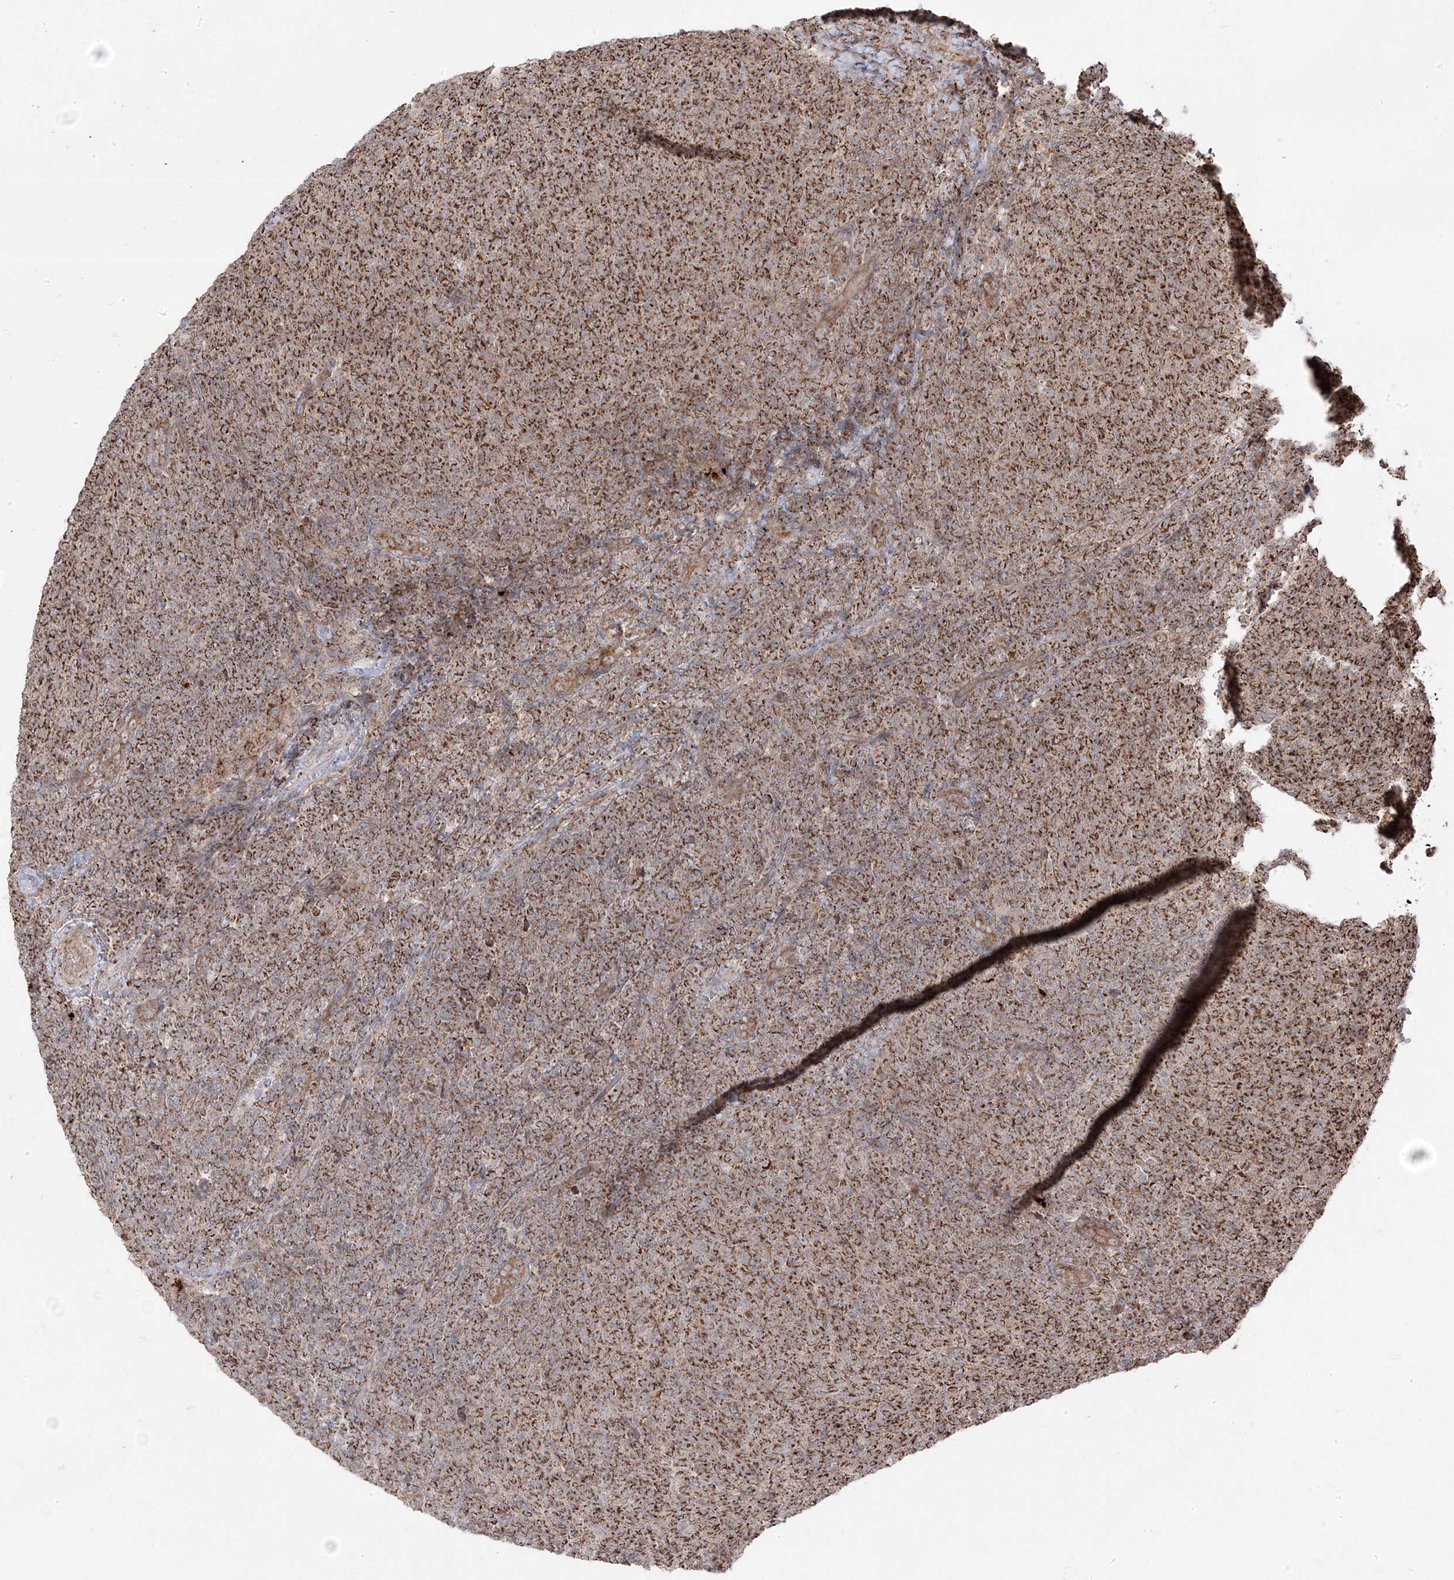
{"staining": {"intensity": "strong", "quantity": ">75%", "location": "cytoplasmic/membranous"}, "tissue": "lymphoma", "cell_type": "Tumor cells", "image_type": "cancer", "snomed": [{"axis": "morphology", "description": "Malignant lymphoma, non-Hodgkin's type, Low grade"}, {"axis": "topography", "description": "Lymph node"}], "caption": "DAB immunohistochemical staining of malignant lymphoma, non-Hodgkin's type (low-grade) demonstrates strong cytoplasmic/membranous protein staining in approximately >75% of tumor cells.", "gene": "CLUAP1", "patient": {"sex": "male", "age": 66}}